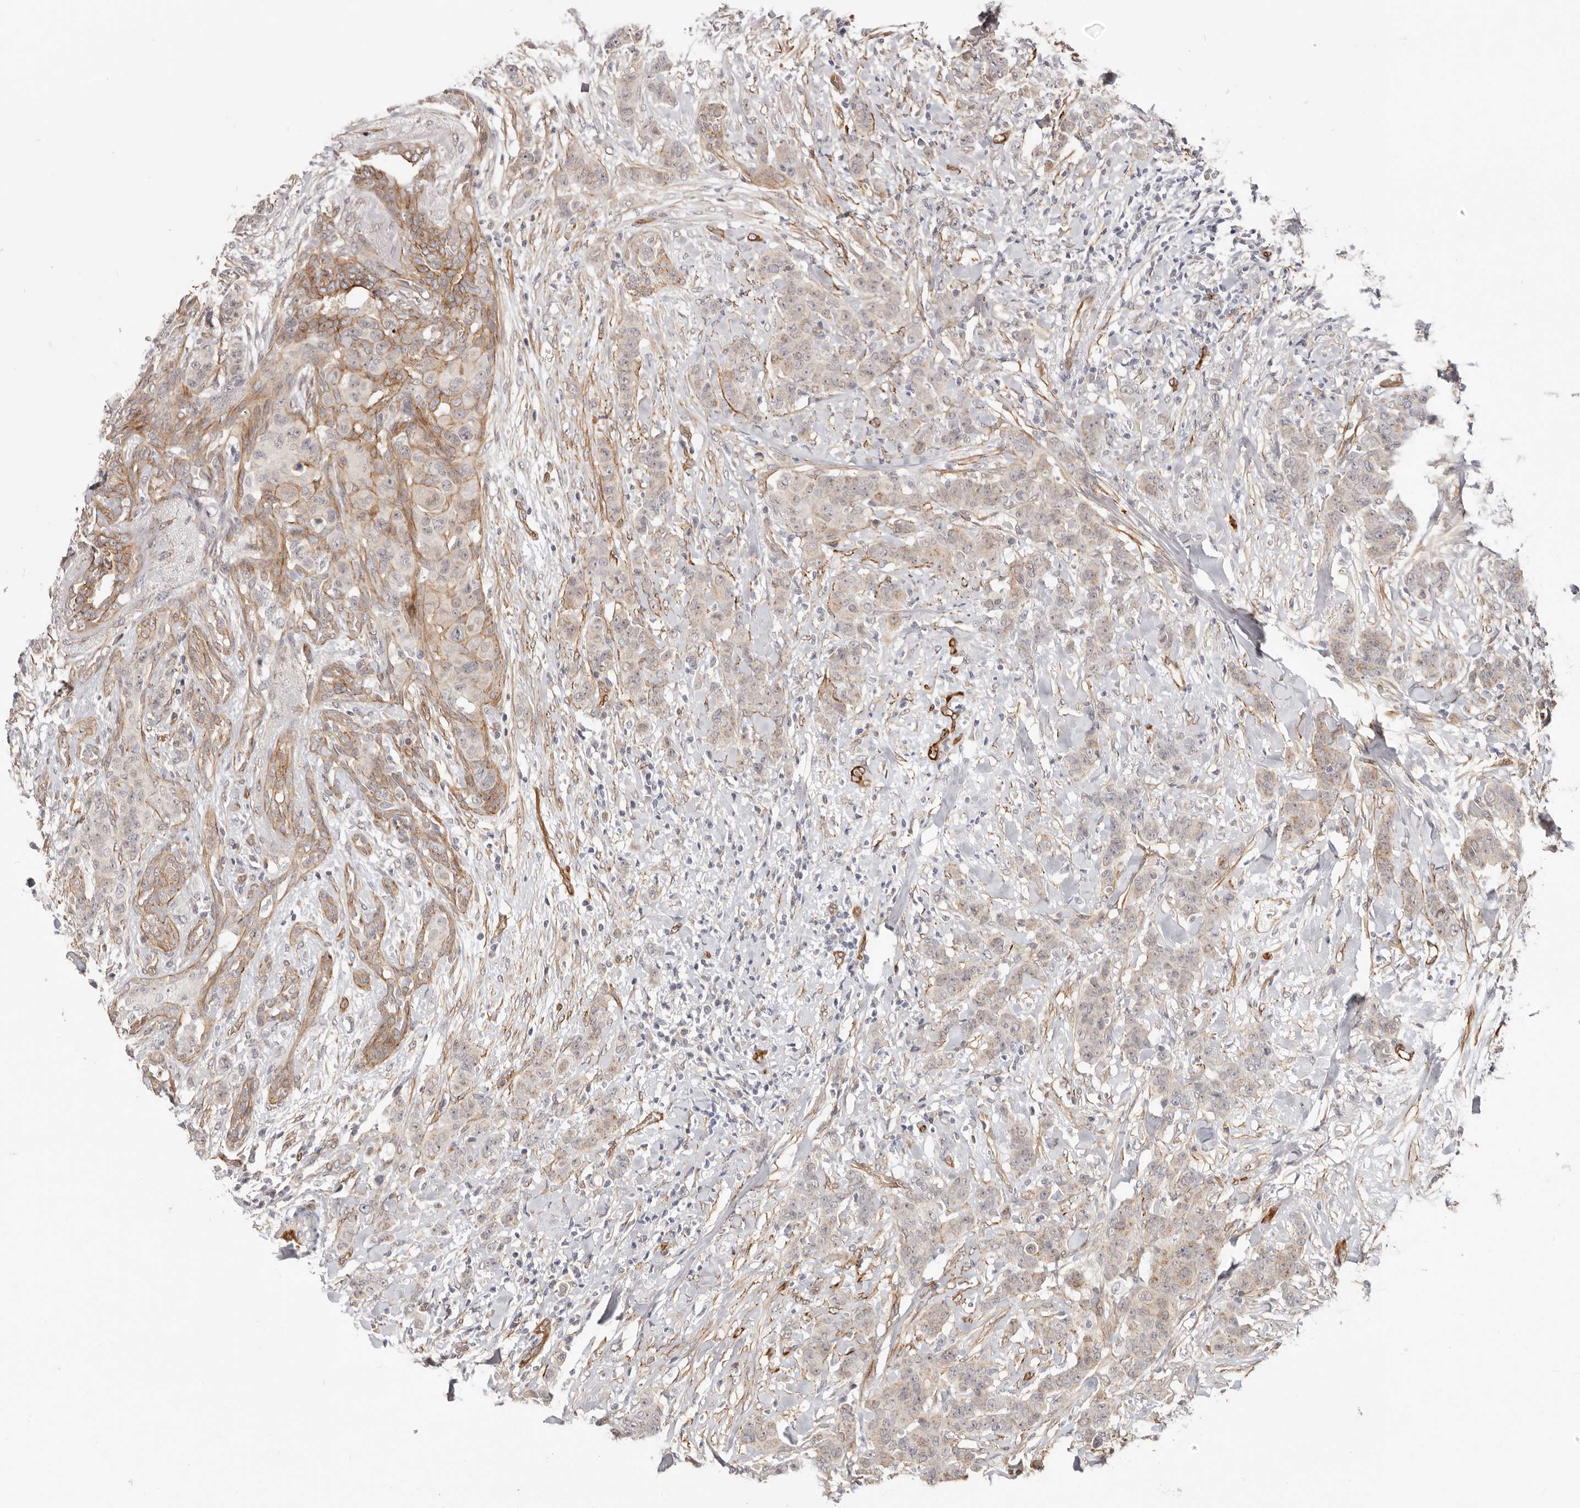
{"staining": {"intensity": "weak", "quantity": "25%-75%", "location": "cytoplasmic/membranous"}, "tissue": "breast cancer", "cell_type": "Tumor cells", "image_type": "cancer", "snomed": [{"axis": "morphology", "description": "Duct carcinoma"}, {"axis": "topography", "description": "Breast"}], "caption": "Breast intraductal carcinoma stained with DAB IHC displays low levels of weak cytoplasmic/membranous staining in approximately 25%-75% of tumor cells.", "gene": "SZT2", "patient": {"sex": "female", "age": 40}}